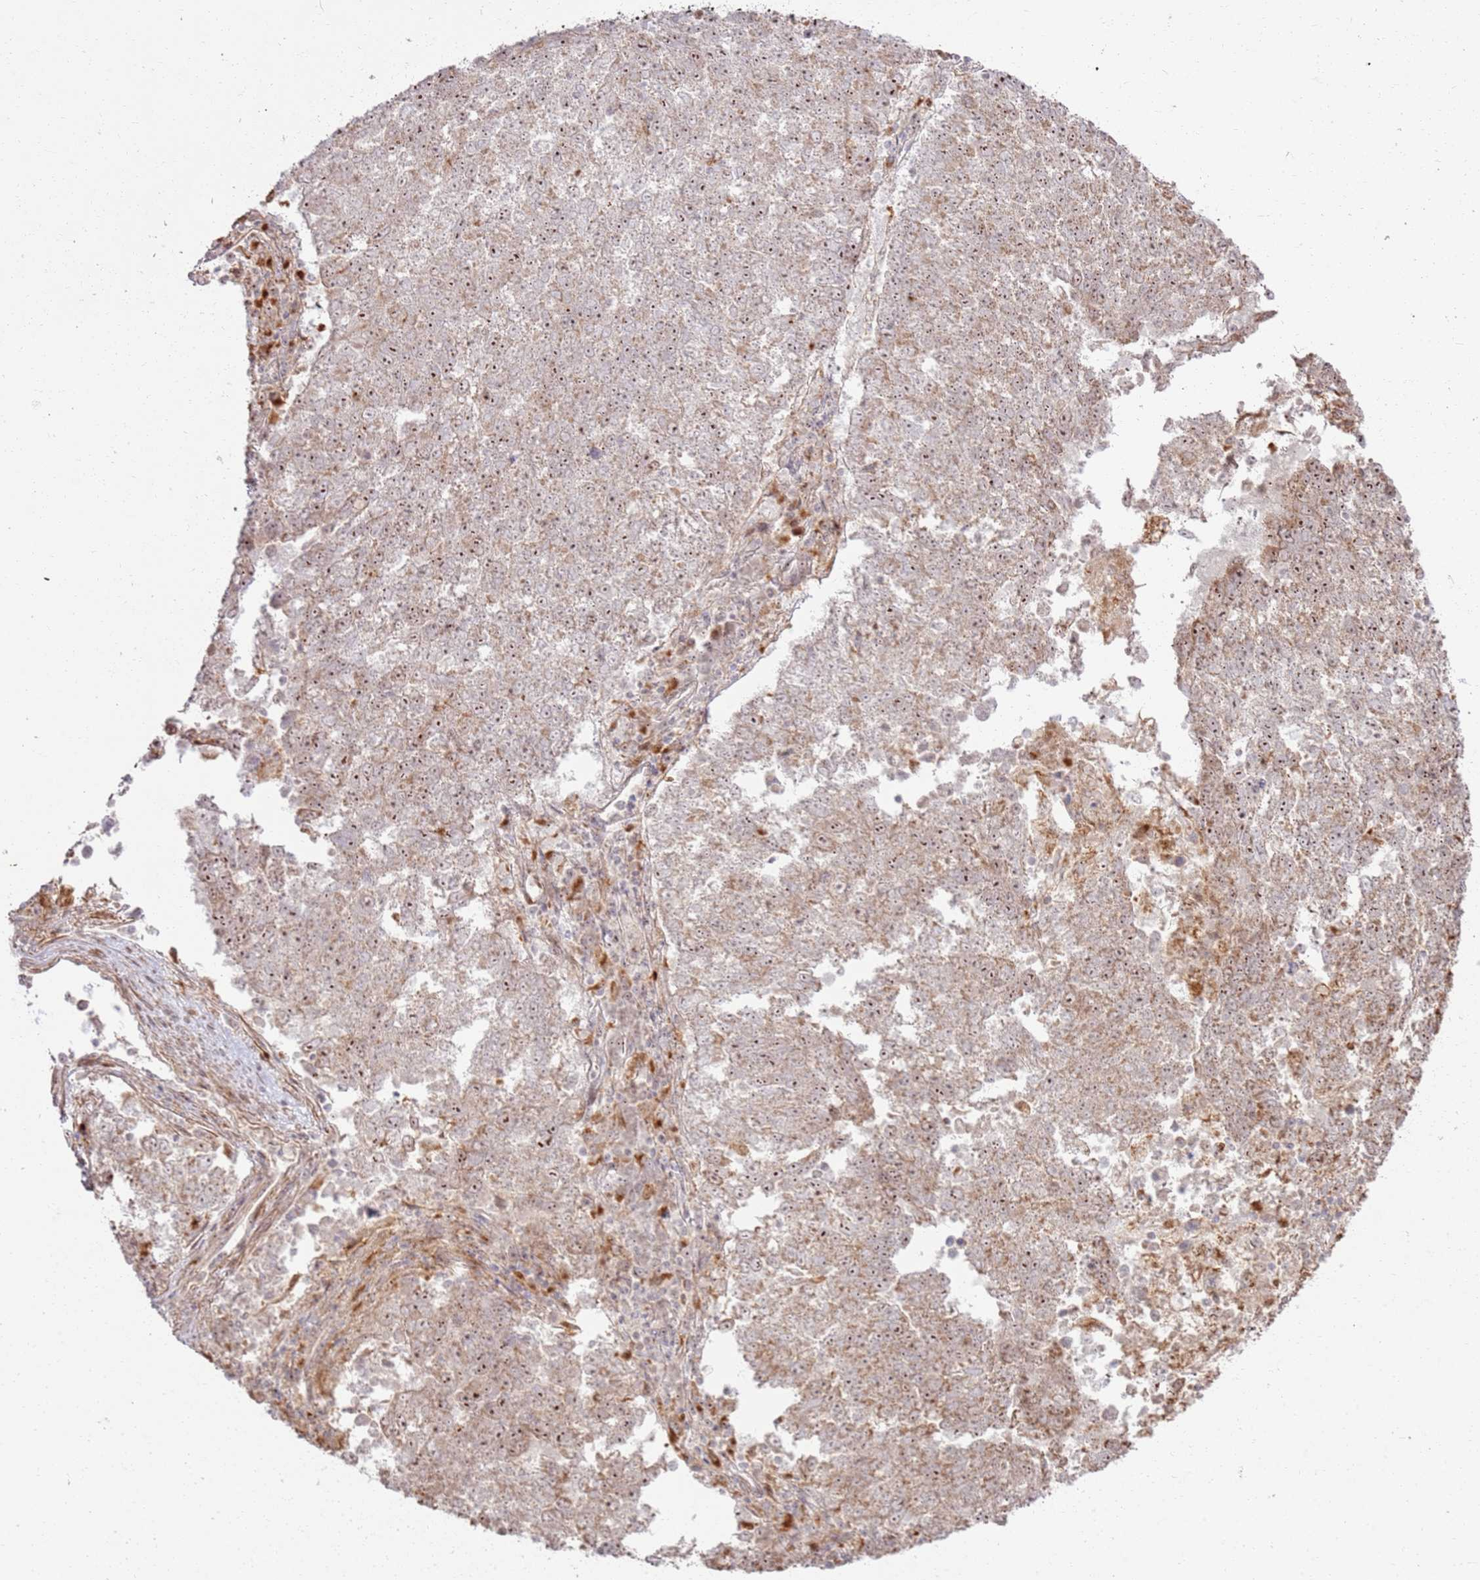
{"staining": {"intensity": "moderate", "quantity": ">75%", "location": "cytoplasmic/membranous,nuclear"}, "tissue": "lung cancer", "cell_type": "Tumor cells", "image_type": "cancer", "snomed": [{"axis": "morphology", "description": "Squamous cell carcinoma, NOS"}, {"axis": "topography", "description": "Lung"}], "caption": "Lung cancer (squamous cell carcinoma) stained with a brown dye displays moderate cytoplasmic/membranous and nuclear positive staining in about >75% of tumor cells.", "gene": "CNPY1", "patient": {"sex": "male", "age": 73}}